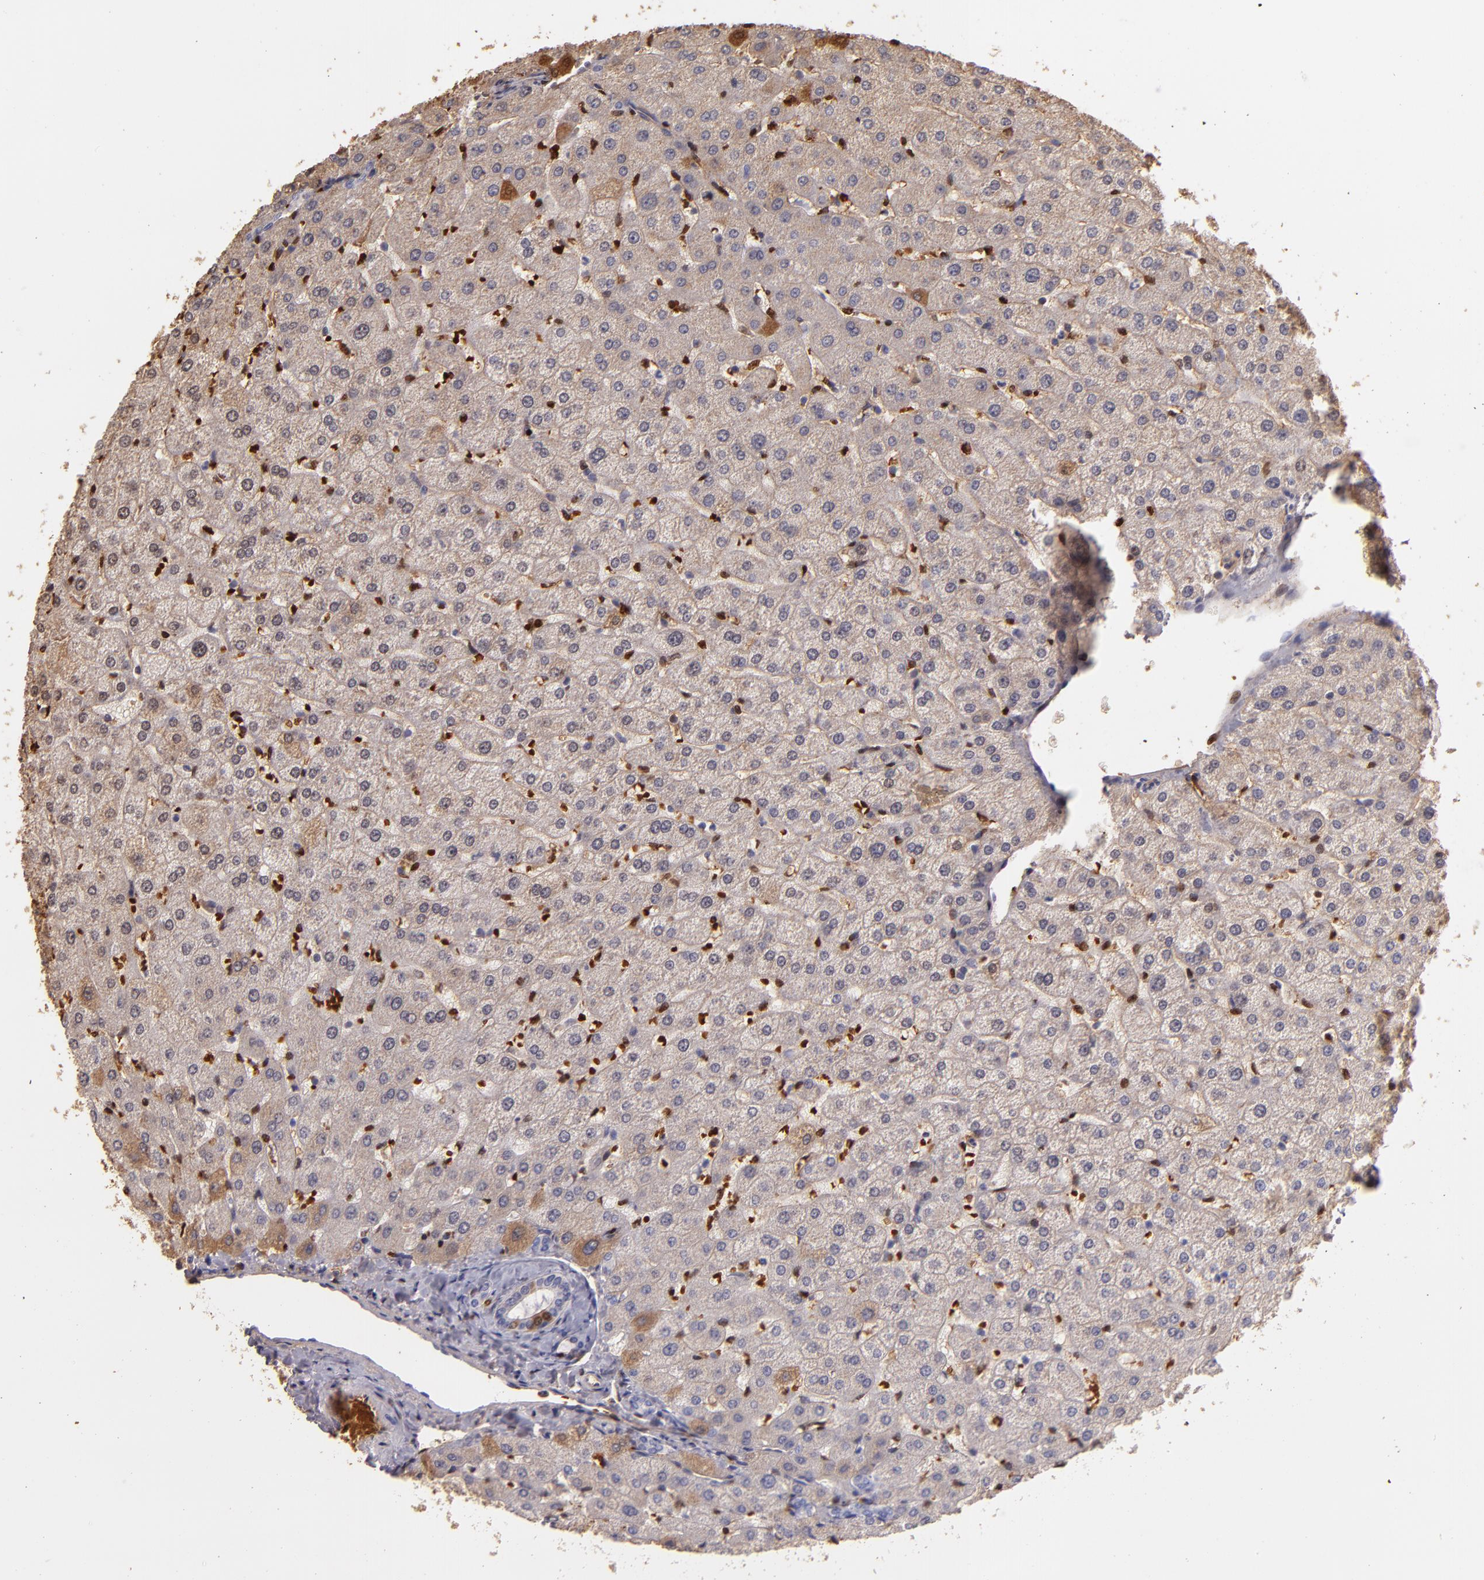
{"staining": {"intensity": "moderate", "quantity": ">75%", "location": "cytoplasmic/membranous"}, "tissue": "liver", "cell_type": "Cholangiocytes", "image_type": "normal", "snomed": [{"axis": "morphology", "description": "Normal tissue, NOS"}, {"axis": "morphology", "description": "Fibrosis, NOS"}, {"axis": "topography", "description": "Liver"}], "caption": "An image of liver stained for a protein reveals moderate cytoplasmic/membranous brown staining in cholangiocytes. (Brightfield microscopy of DAB IHC at high magnification).", "gene": "SERPINC1", "patient": {"sex": "female", "age": 29}}